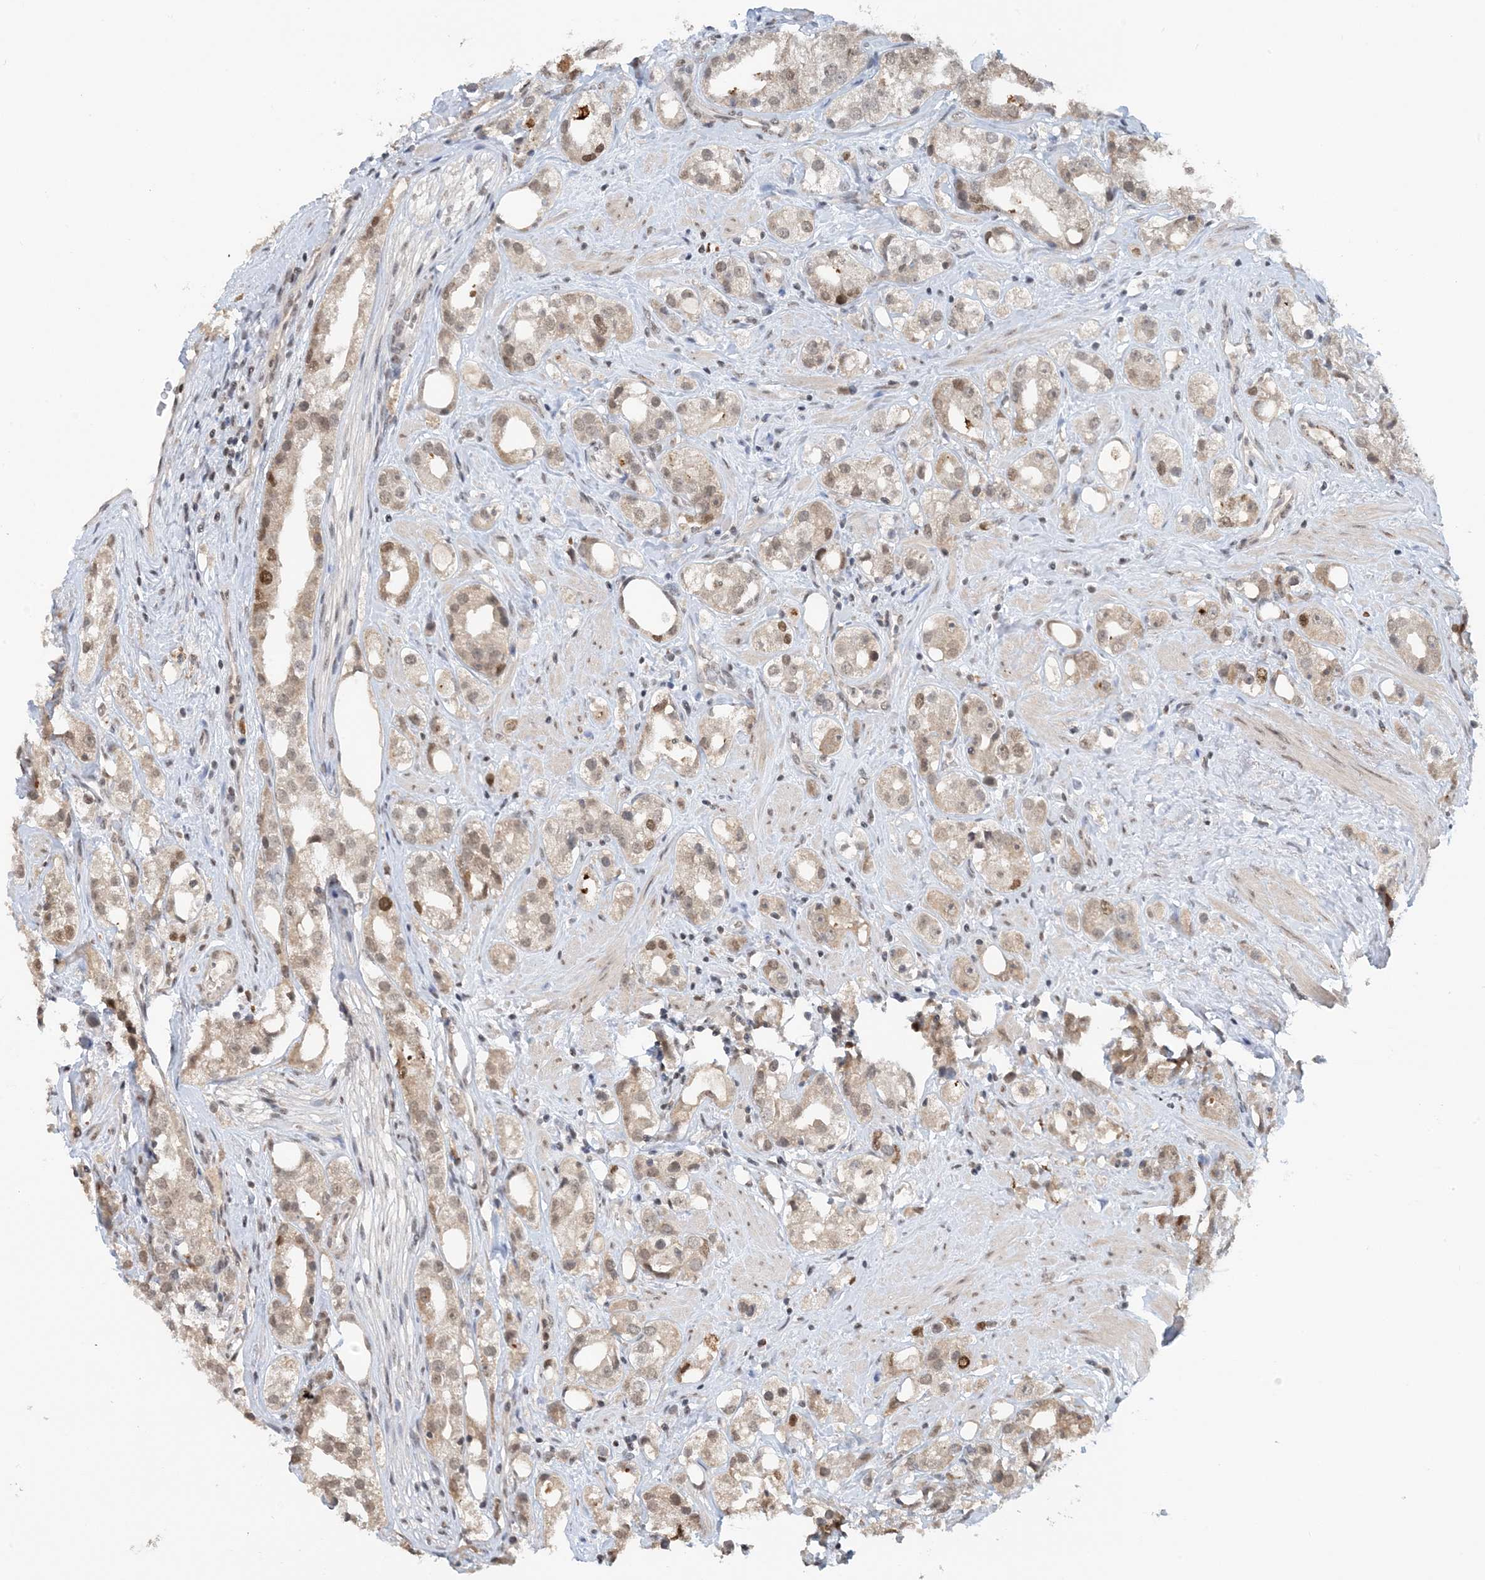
{"staining": {"intensity": "moderate", "quantity": "25%-75%", "location": "nuclear"}, "tissue": "prostate cancer", "cell_type": "Tumor cells", "image_type": "cancer", "snomed": [{"axis": "morphology", "description": "Adenocarcinoma, NOS"}, {"axis": "topography", "description": "Prostate"}], "caption": "A high-resolution histopathology image shows IHC staining of prostate cancer (adenocarcinoma), which exhibits moderate nuclear expression in approximately 25%-75% of tumor cells.", "gene": "ACYP2", "patient": {"sex": "male", "age": 79}}